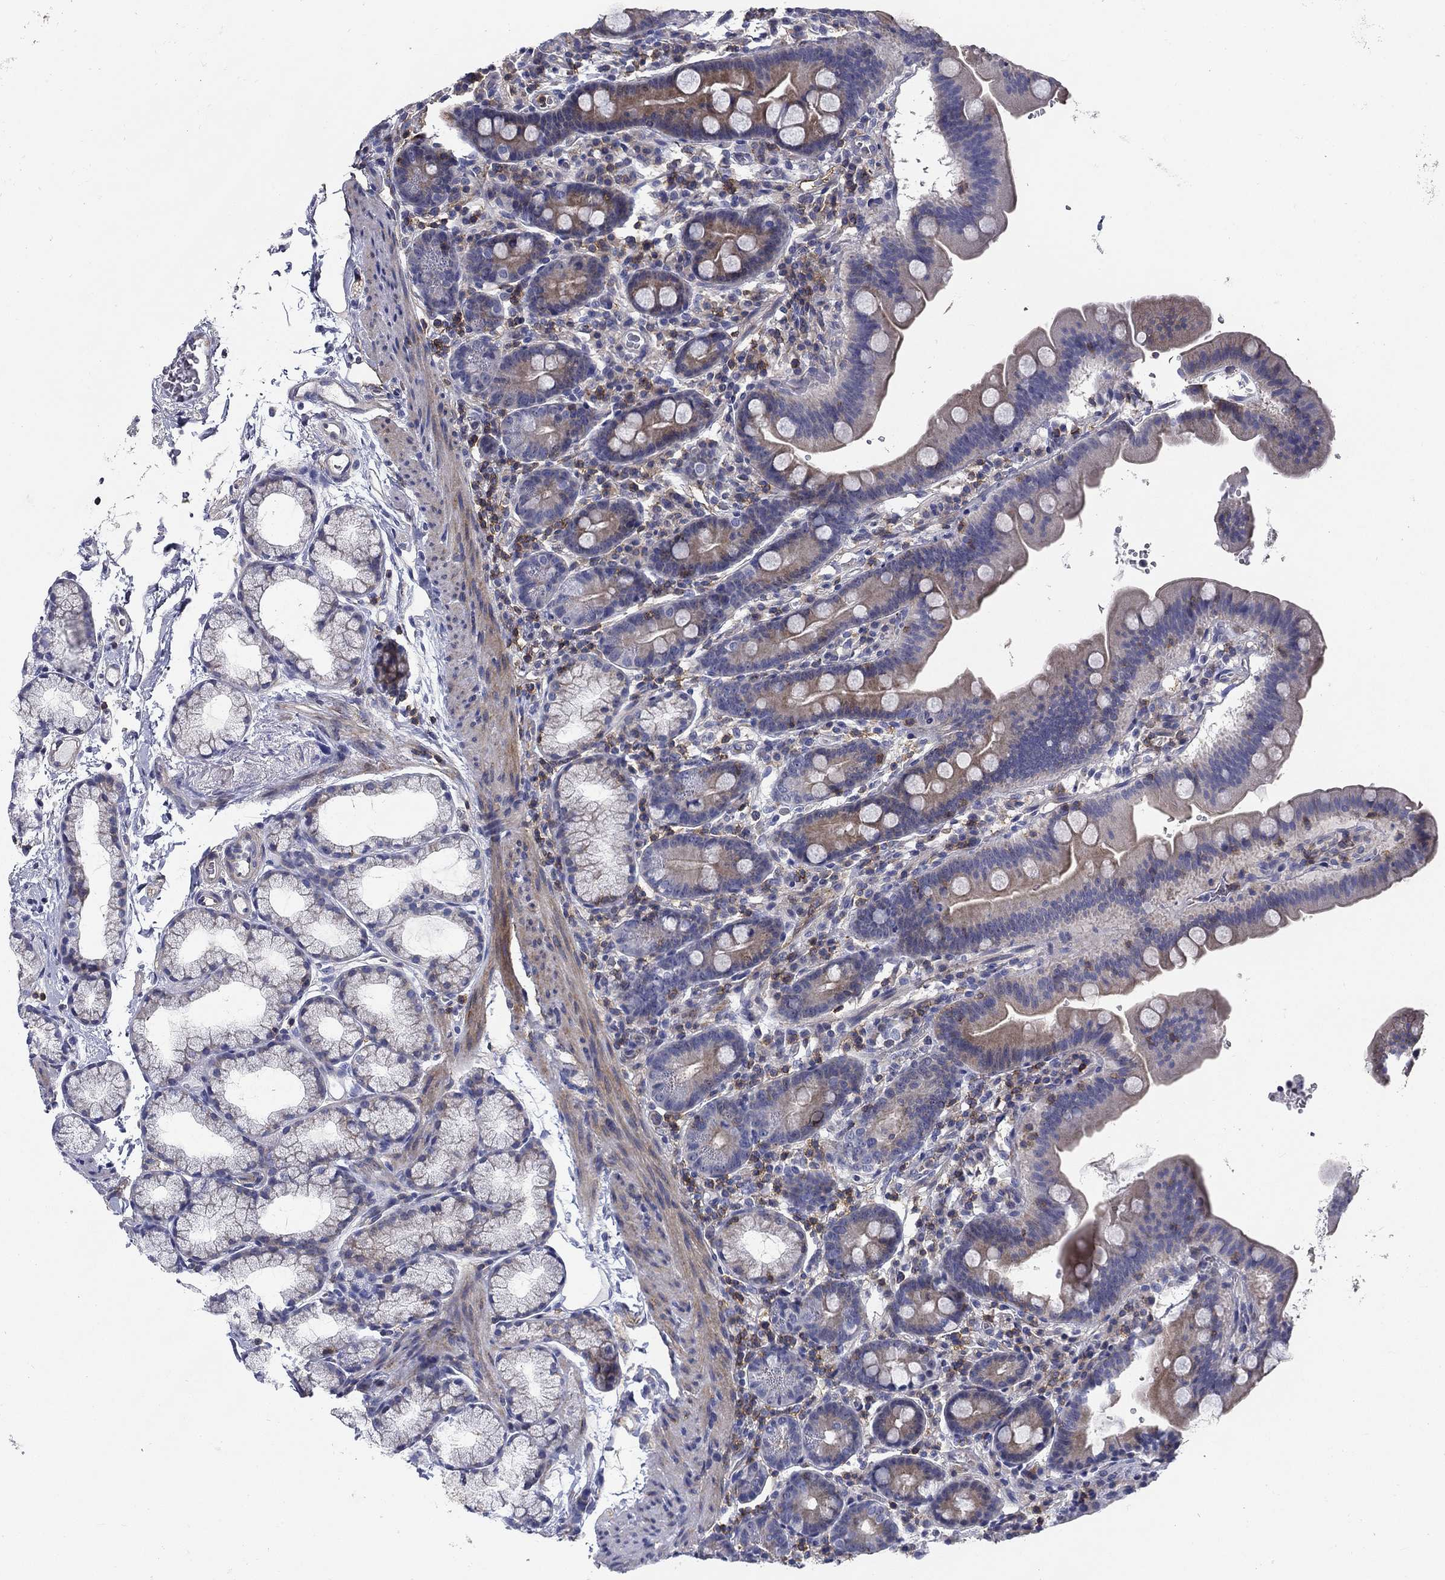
{"staining": {"intensity": "moderate", "quantity": "<25%", "location": "cytoplasmic/membranous"}, "tissue": "duodenum", "cell_type": "Glandular cells", "image_type": "normal", "snomed": [{"axis": "morphology", "description": "Normal tissue, NOS"}, {"axis": "topography", "description": "Duodenum"}], "caption": "Approximately <25% of glandular cells in normal human duodenum exhibit moderate cytoplasmic/membranous protein expression as visualized by brown immunohistochemical staining.", "gene": "SIT1", "patient": {"sex": "male", "age": 59}}